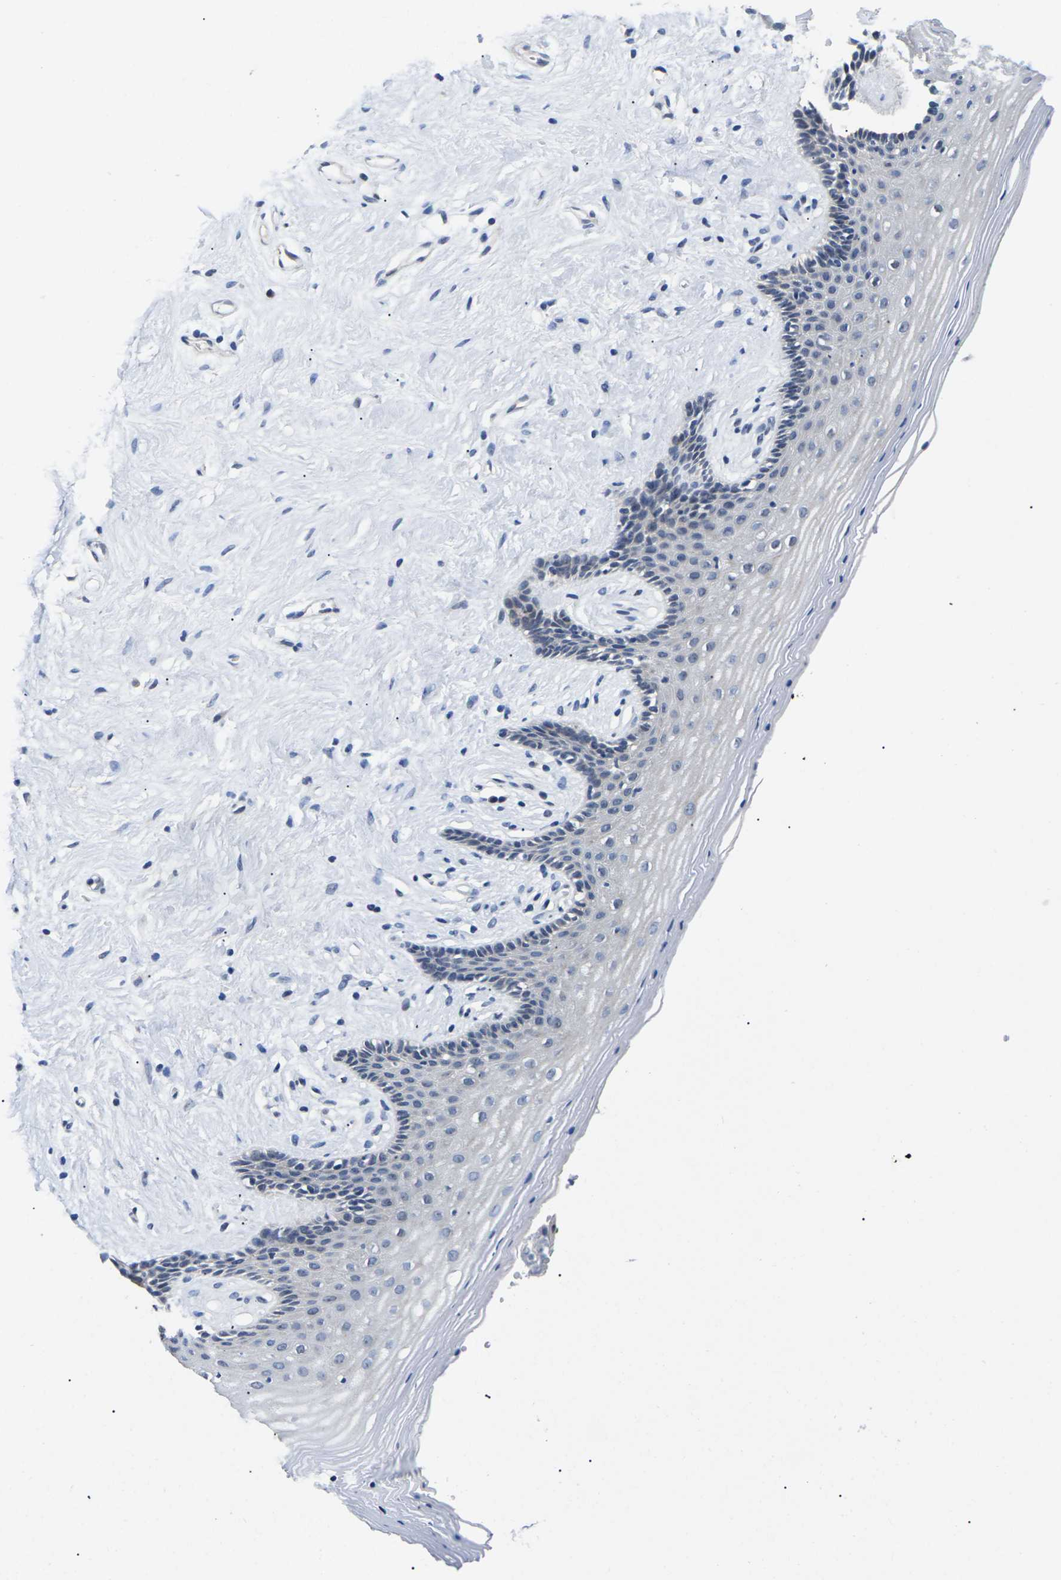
{"staining": {"intensity": "negative", "quantity": "none", "location": "none"}, "tissue": "vagina", "cell_type": "Squamous epithelial cells", "image_type": "normal", "snomed": [{"axis": "morphology", "description": "Normal tissue, NOS"}, {"axis": "topography", "description": "Vagina"}], "caption": "Immunohistochemistry (IHC) image of normal vagina stained for a protein (brown), which reveals no staining in squamous epithelial cells. (Brightfield microscopy of DAB (3,3'-diaminobenzidine) IHC at high magnification).", "gene": "ST6GAL2", "patient": {"sex": "female", "age": 44}}